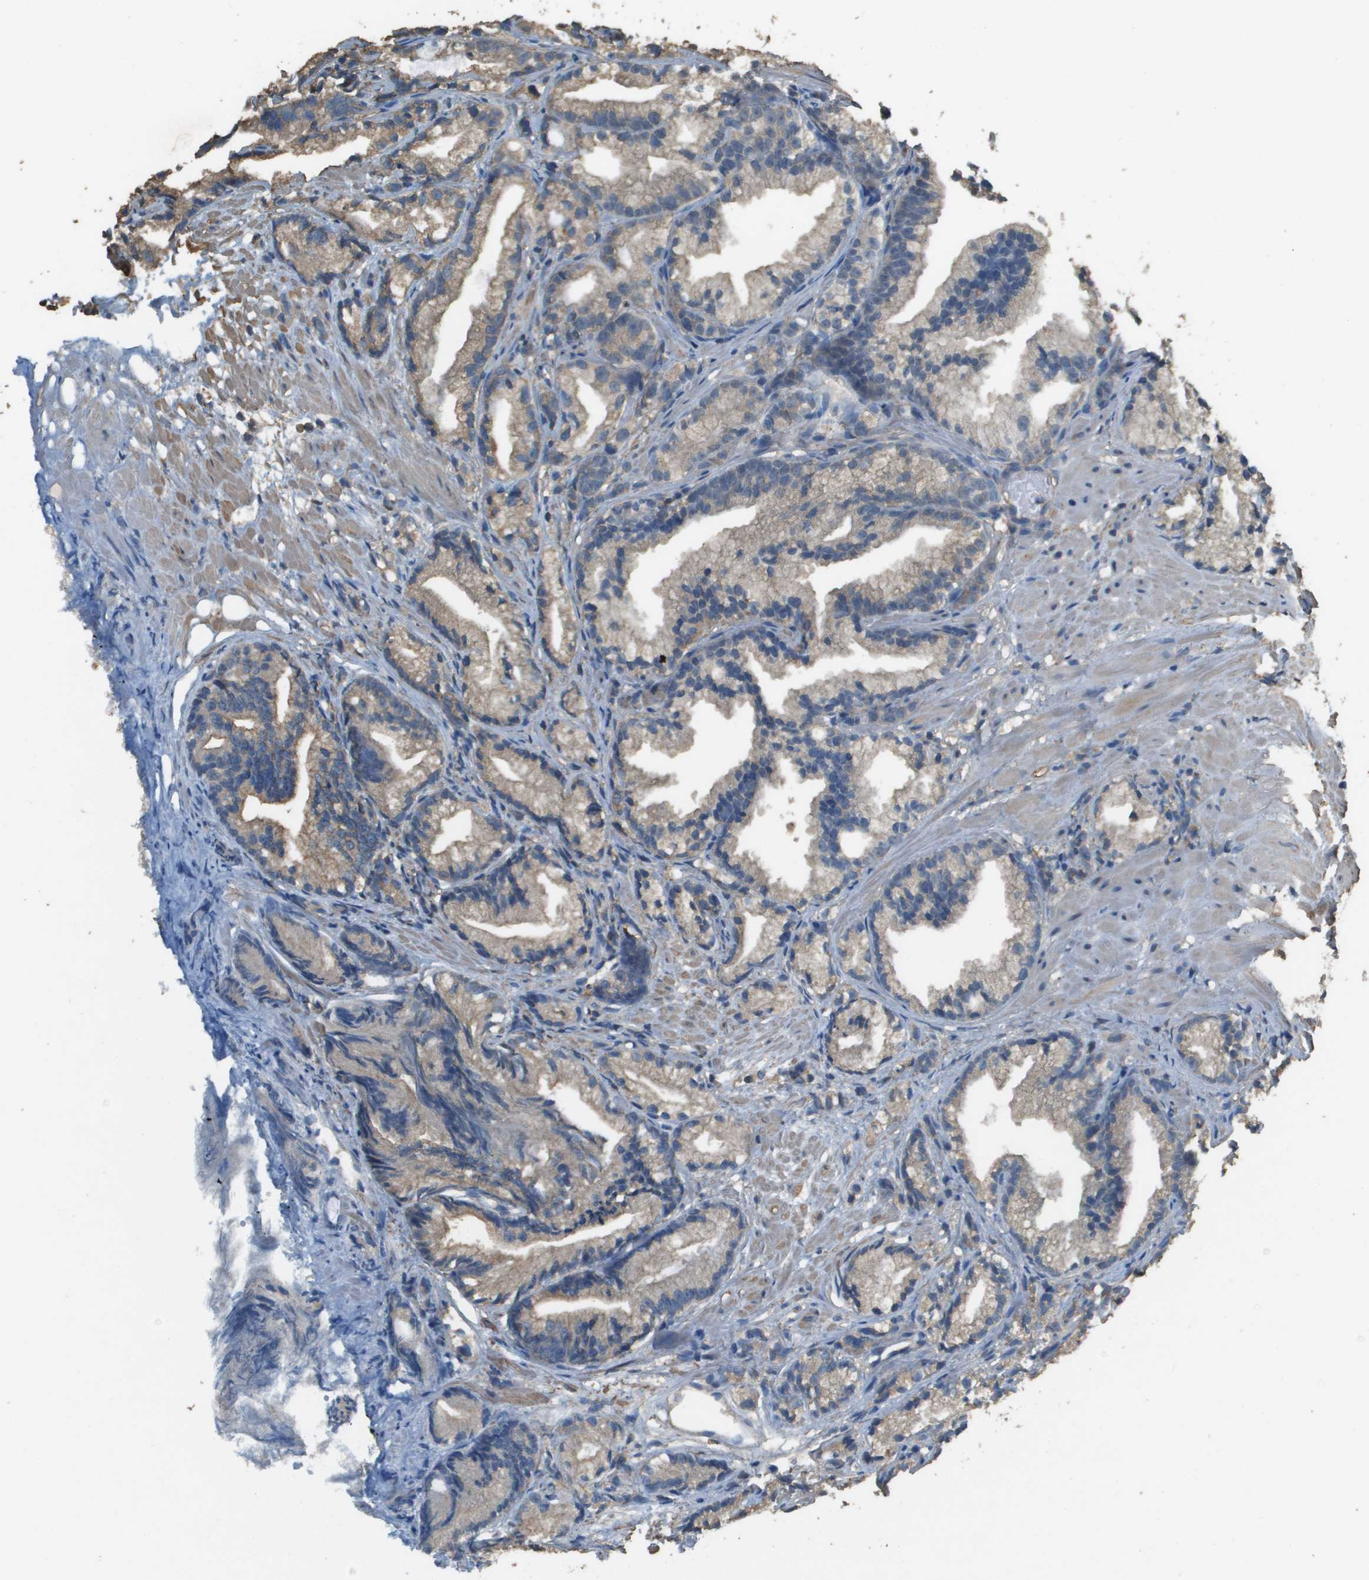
{"staining": {"intensity": "weak", "quantity": ">75%", "location": "cytoplasmic/membranous"}, "tissue": "prostate cancer", "cell_type": "Tumor cells", "image_type": "cancer", "snomed": [{"axis": "morphology", "description": "Adenocarcinoma, Low grade"}, {"axis": "topography", "description": "Prostate"}], "caption": "High-power microscopy captured an immunohistochemistry micrograph of prostate cancer, revealing weak cytoplasmic/membranous expression in about >75% of tumor cells. (brown staining indicates protein expression, while blue staining denotes nuclei).", "gene": "MS4A7", "patient": {"sex": "male", "age": 89}}